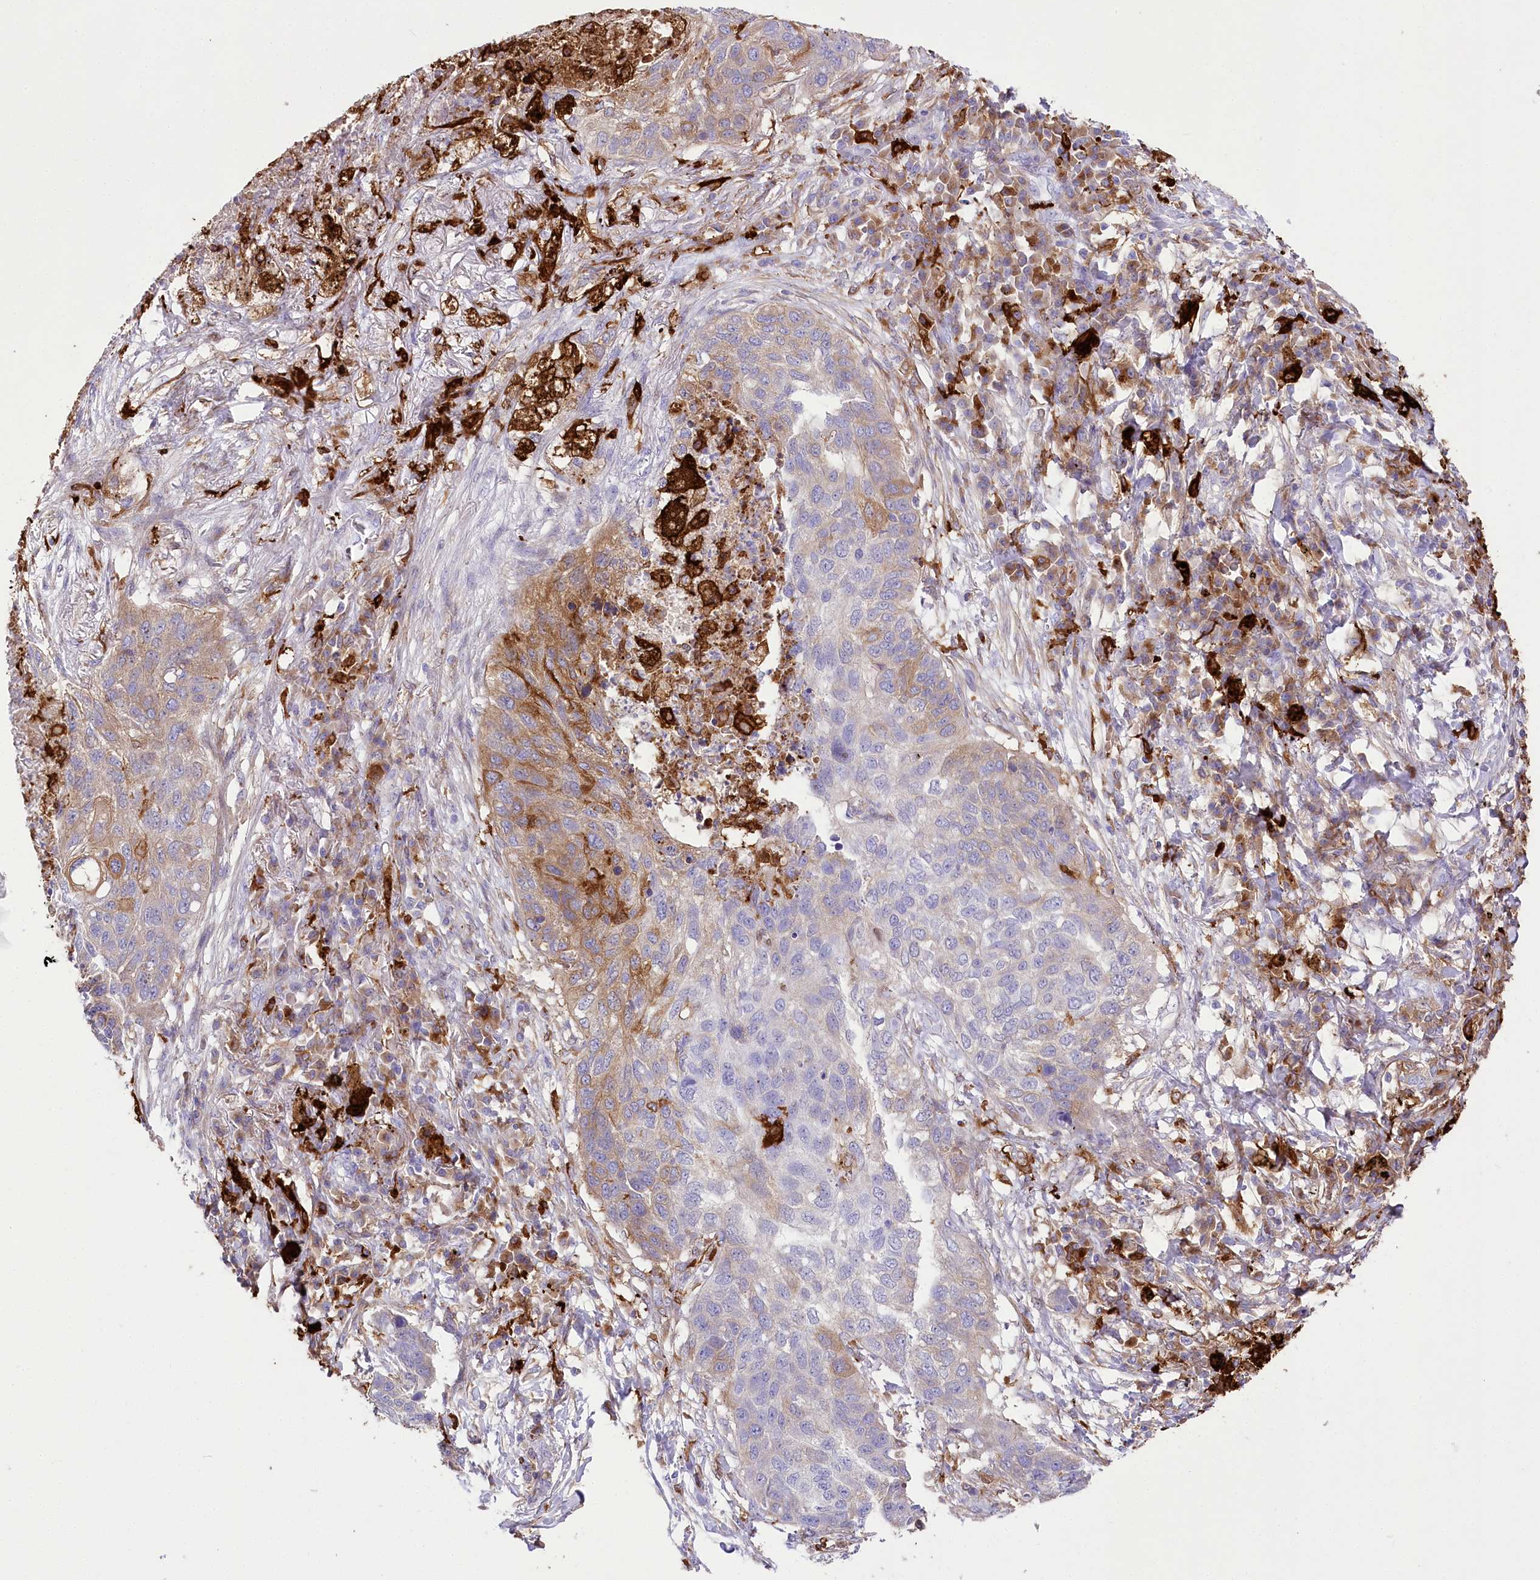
{"staining": {"intensity": "moderate", "quantity": "<25%", "location": "cytoplasmic/membranous"}, "tissue": "lung cancer", "cell_type": "Tumor cells", "image_type": "cancer", "snomed": [{"axis": "morphology", "description": "Squamous cell carcinoma, NOS"}, {"axis": "topography", "description": "Lung"}], "caption": "There is low levels of moderate cytoplasmic/membranous expression in tumor cells of lung squamous cell carcinoma, as demonstrated by immunohistochemical staining (brown color).", "gene": "DNAJC19", "patient": {"sex": "female", "age": 63}}